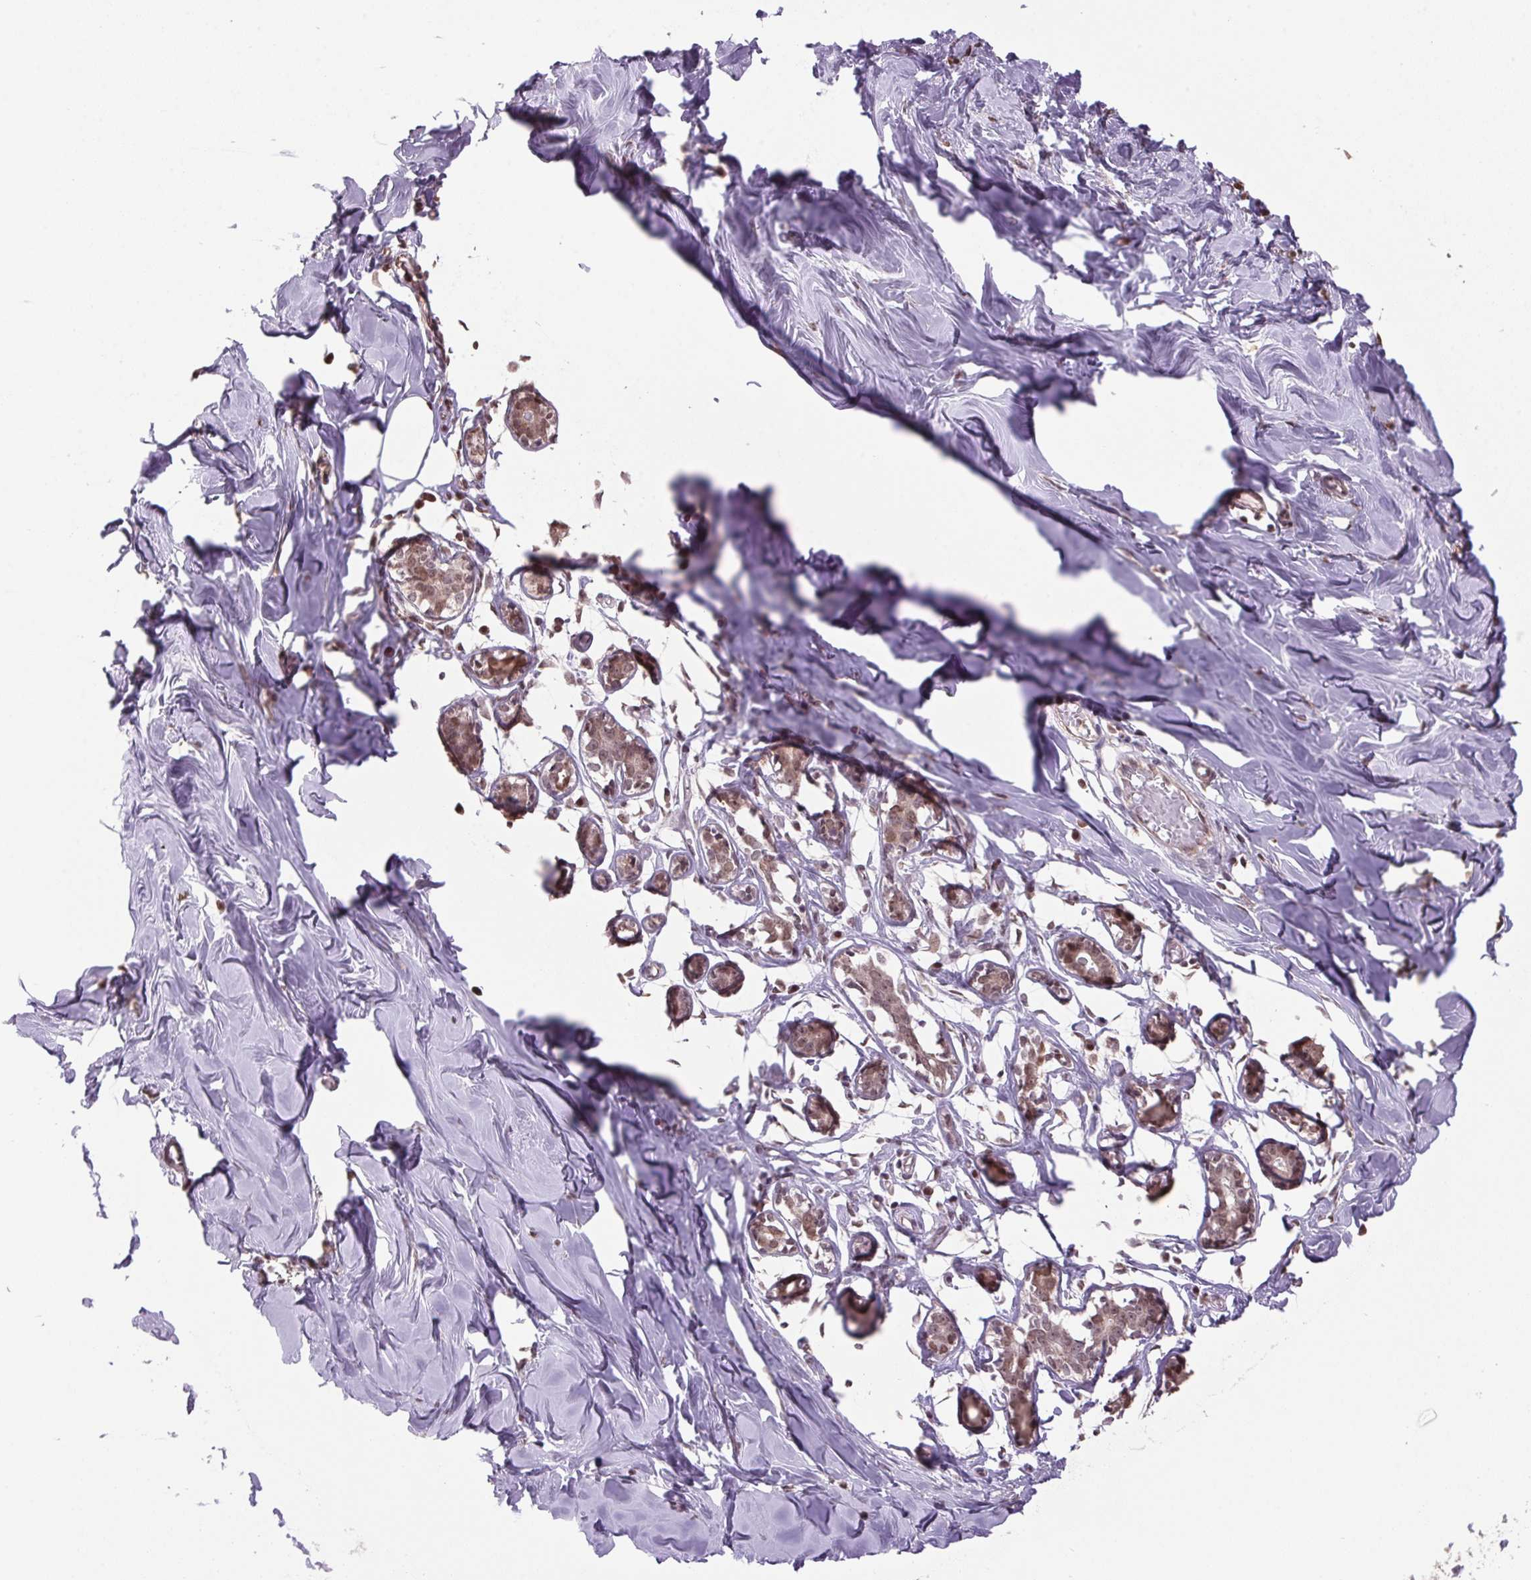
{"staining": {"intensity": "weak", "quantity": "25%-75%", "location": "nuclear"}, "tissue": "breast", "cell_type": "Adipocytes", "image_type": "normal", "snomed": [{"axis": "morphology", "description": "Normal tissue, NOS"}, {"axis": "topography", "description": "Breast"}], "caption": "Brown immunohistochemical staining in unremarkable breast exhibits weak nuclear positivity in about 25%-75% of adipocytes.", "gene": "VWA3B", "patient": {"sex": "female", "age": 27}}